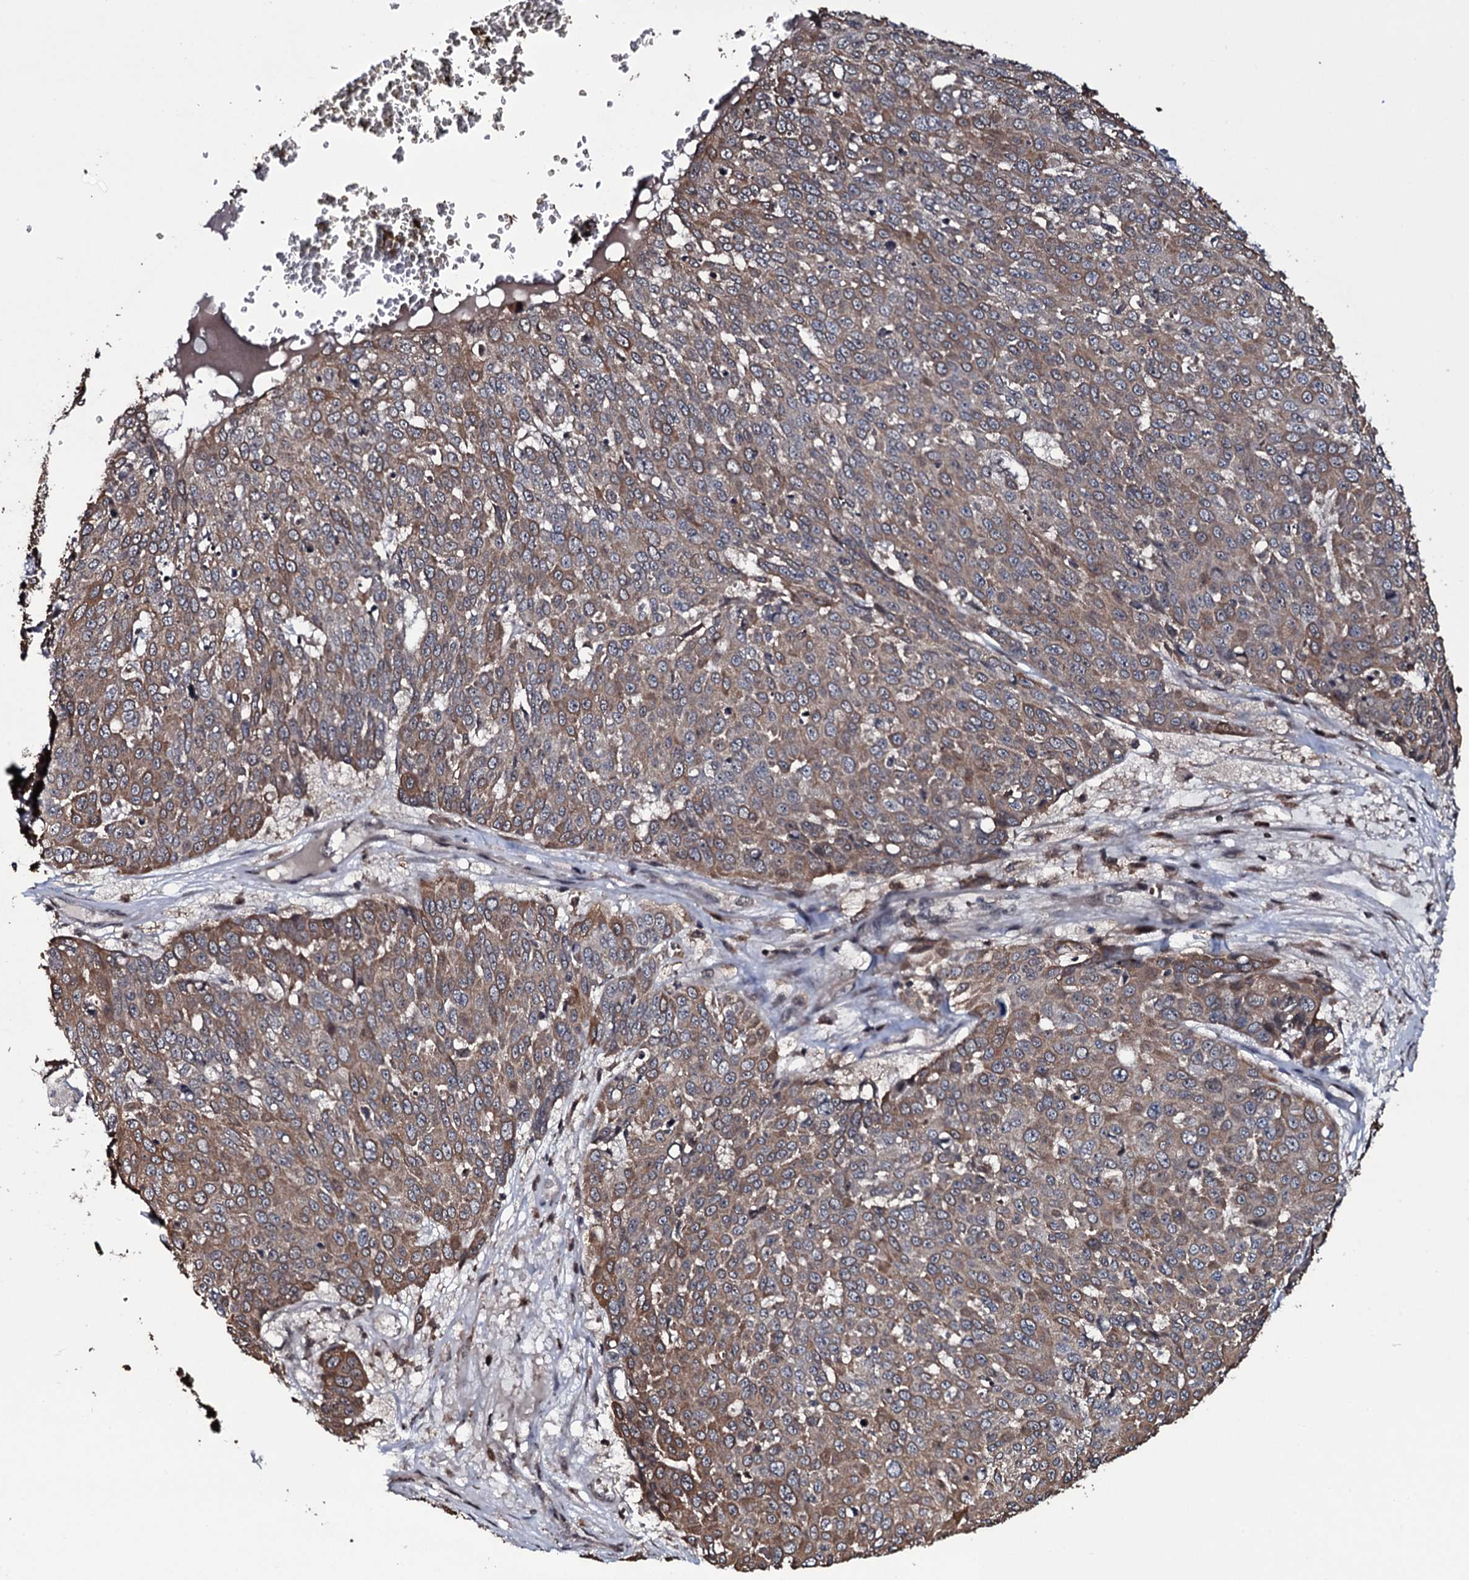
{"staining": {"intensity": "weak", "quantity": ">75%", "location": "cytoplasmic/membranous"}, "tissue": "skin cancer", "cell_type": "Tumor cells", "image_type": "cancer", "snomed": [{"axis": "morphology", "description": "Squamous cell carcinoma, NOS"}, {"axis": "topography", "description": "Skin"}], "caption": "There is low levels of weak cytoplasmic/membranous positivity in tumor cells of squamous cell carcinoma (skin), as demonstrated by immunohistochemical staining (brown color).", "gene": "HDDC3", "patient": {"sex": "male", "age": 71}}